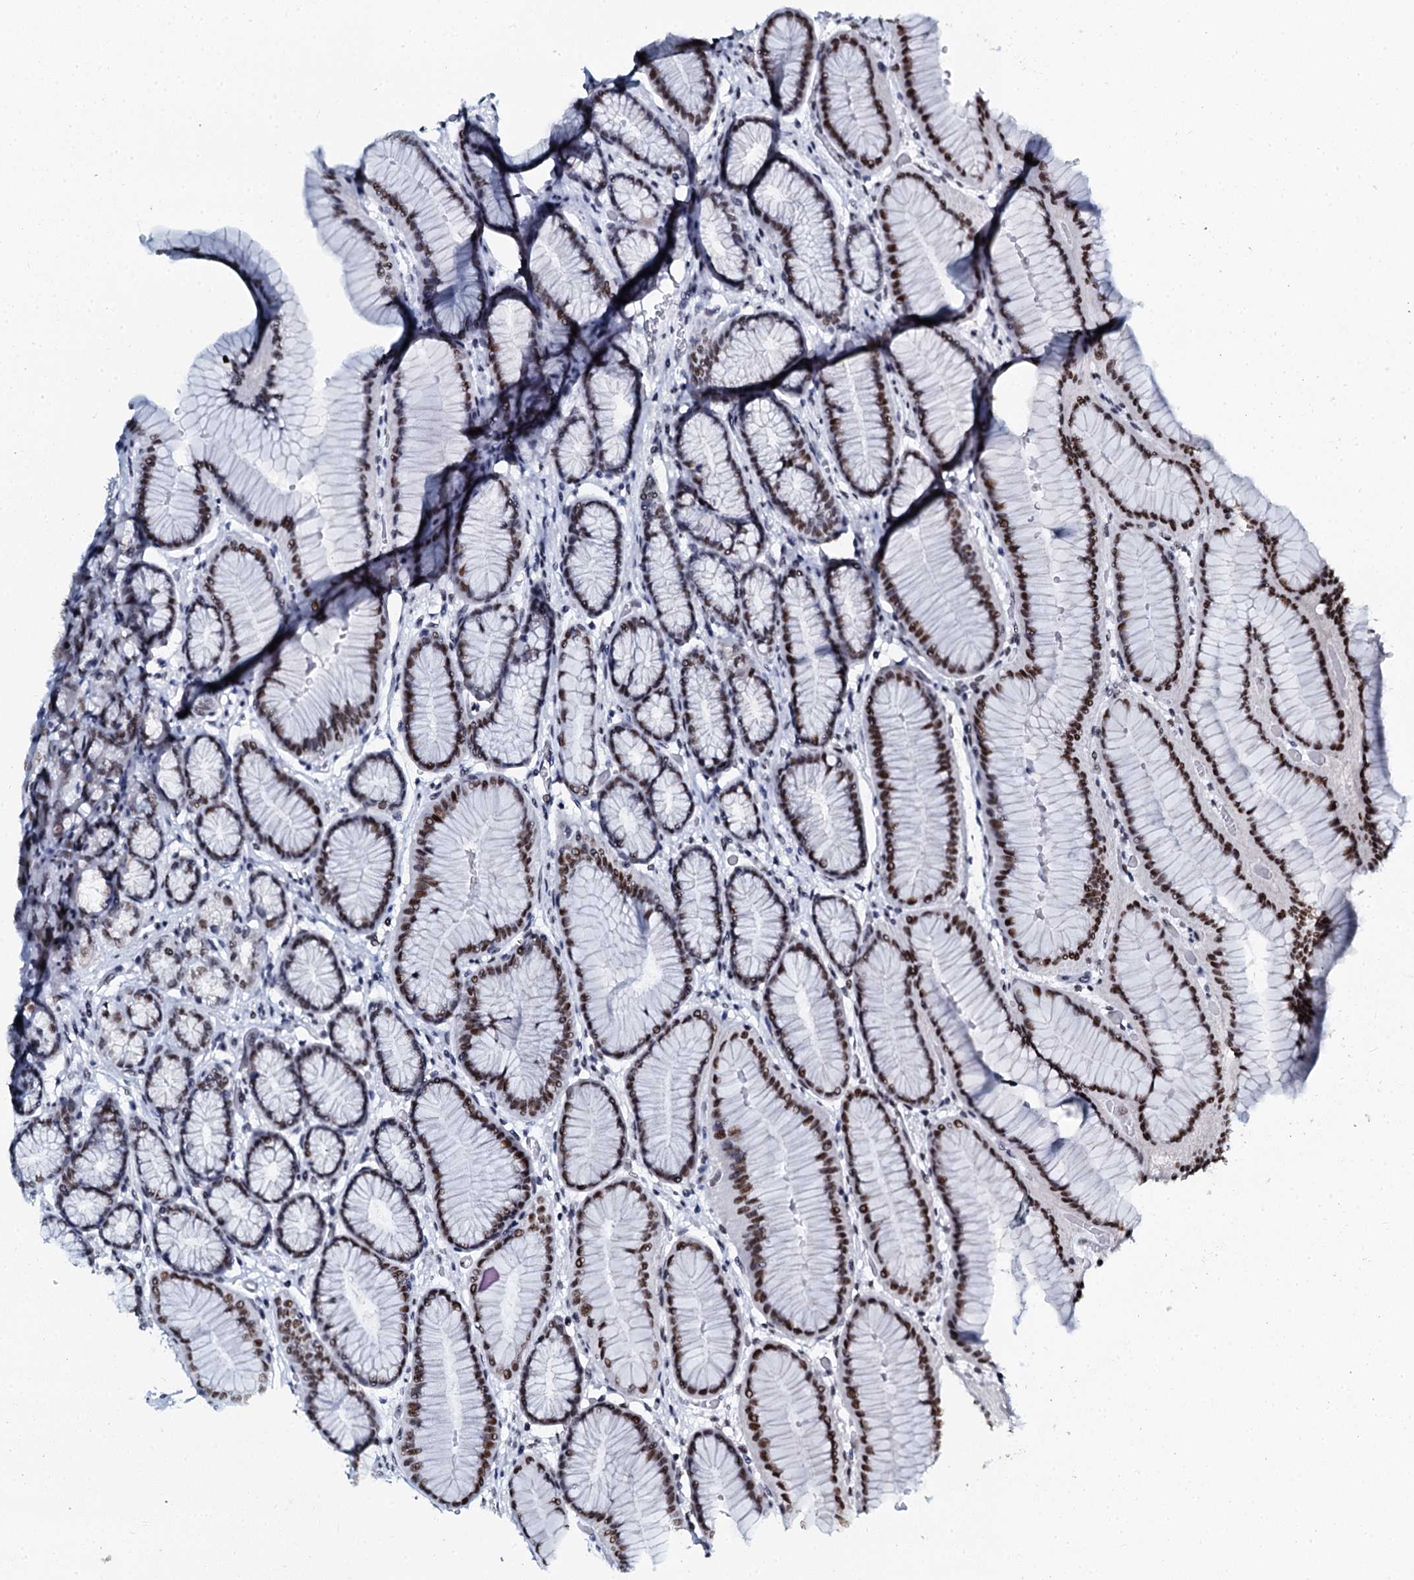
{"staining": {"intensity": "moderate", "quantity": ">75%", "location": "nuclear"}, "tissue": "stomach", "cell_type": "Glandular cells", "image_type": "normal", "snomed": [{"axis": "morphology", "description": "Normal tissue, NOS"}, {"axis": "morphology", "description": "Adenocarcinoma, NOS"}, {"axis": "morphology", "description": "Adenocarcinoma, High grade"}, {"axis": "topography", "description": "Stomach, upper"}, {"axis": "topography", "description": "Stomach"}], "caption": "Immunohistochemical staining of benign stomach shows moderate nuclear protein expression in approximately >75% of glandular cells. (Brightfield microscopy of DAB IHC at high magnification).", "gene": "SLTM", "patient": {"sex": "female", "age": 65}}